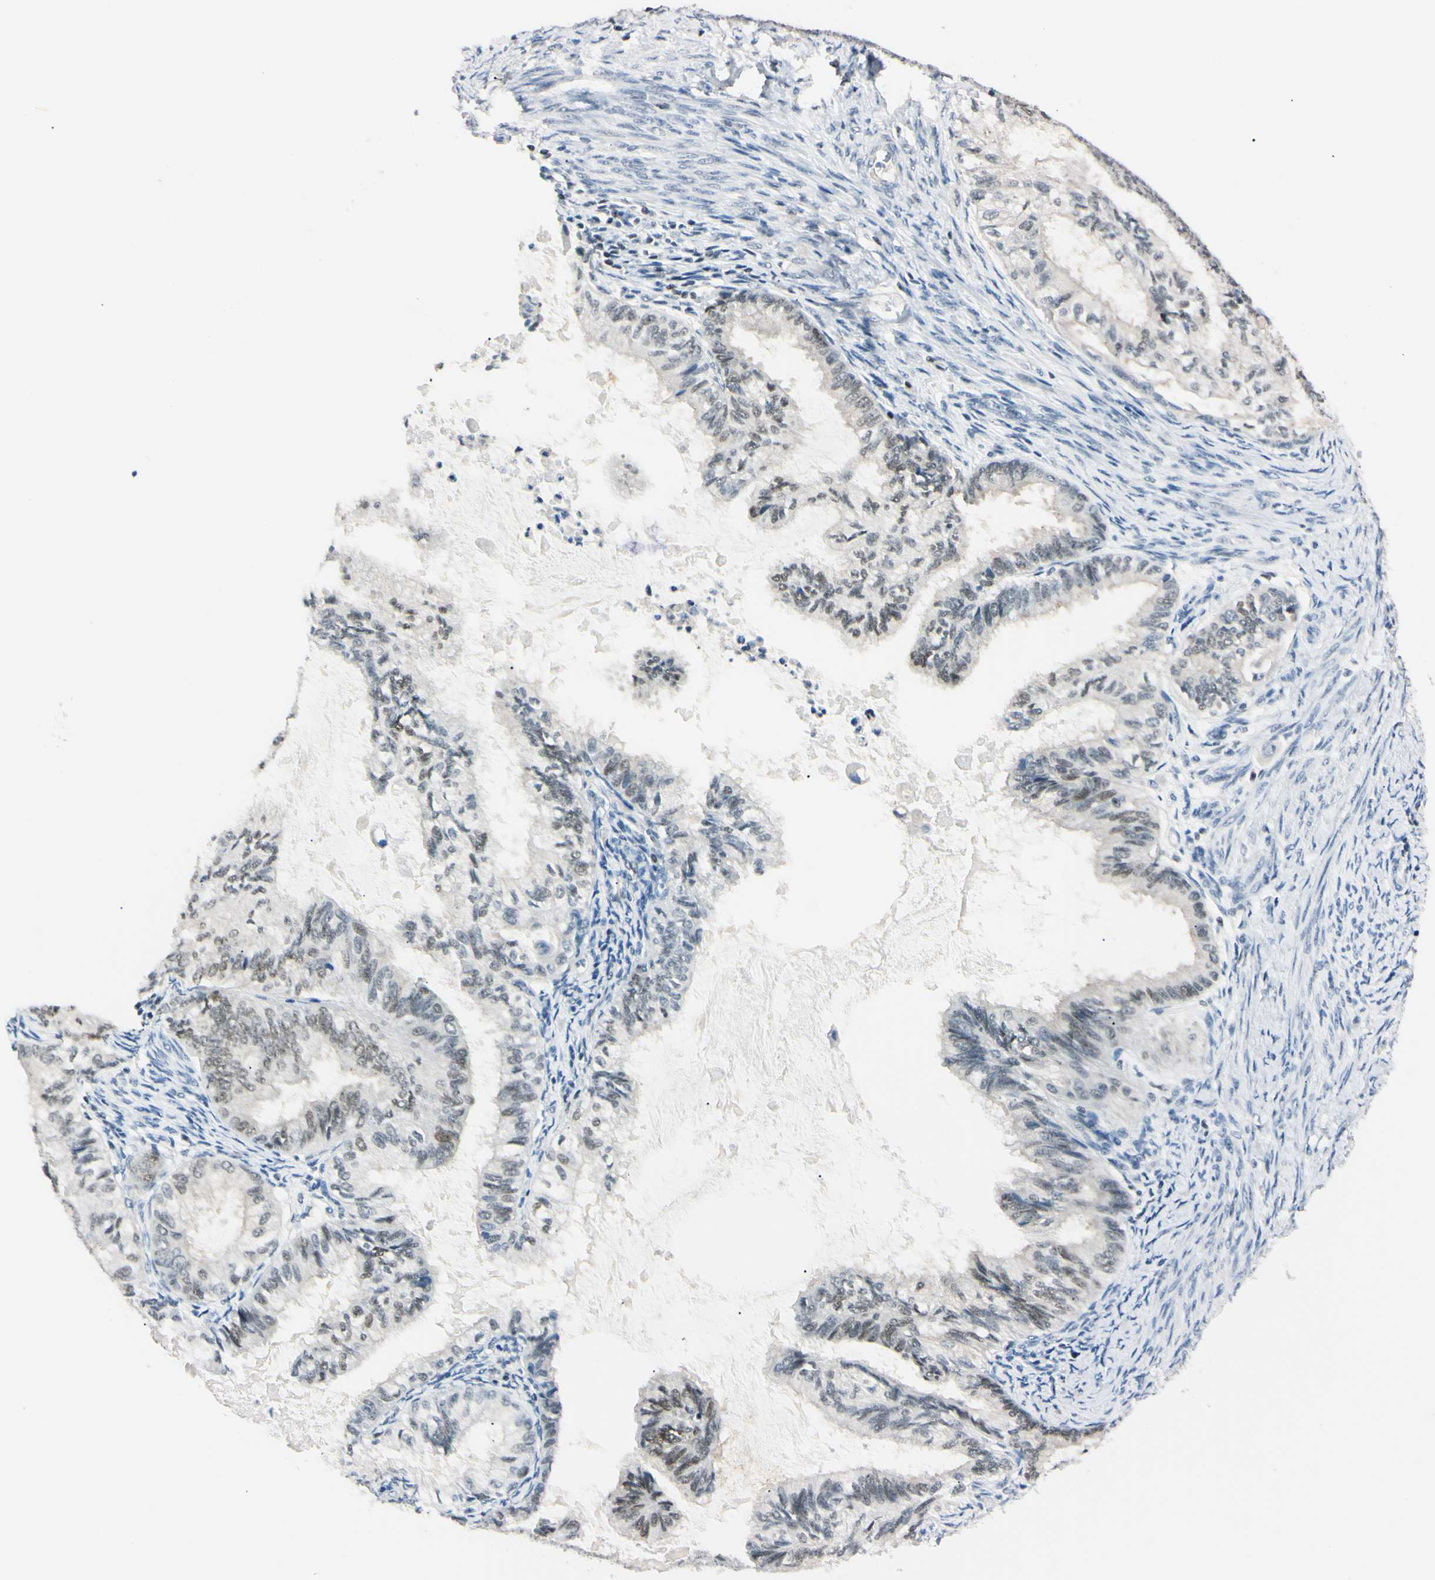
{"staining": {"intensity": "weak", "quantity": "25%-75%", "location": "nuclear"}, "tissue": "cervical cancer", "cell_type": "Tumor cells", "image_type": "cancer", "snomed": [{"axis": "morphology", "description": "Normal tissue, NOS"}, {"axis": "morphology", "description": "Adenocarcinoma, NOS"}, {"axis": "topography", "description": "Cervix"}, {"axis": "topography", "description": "Endometrium"}], "caption": "IHC photomicrograph of cervical adenocarcinoma stained for a protein (brown), which shows low levels of weak nuclear expression in approximately 25%-75% of tumor cells.", "gene": "C1orf174", "patient": {"sex": "female", "age": 86}}